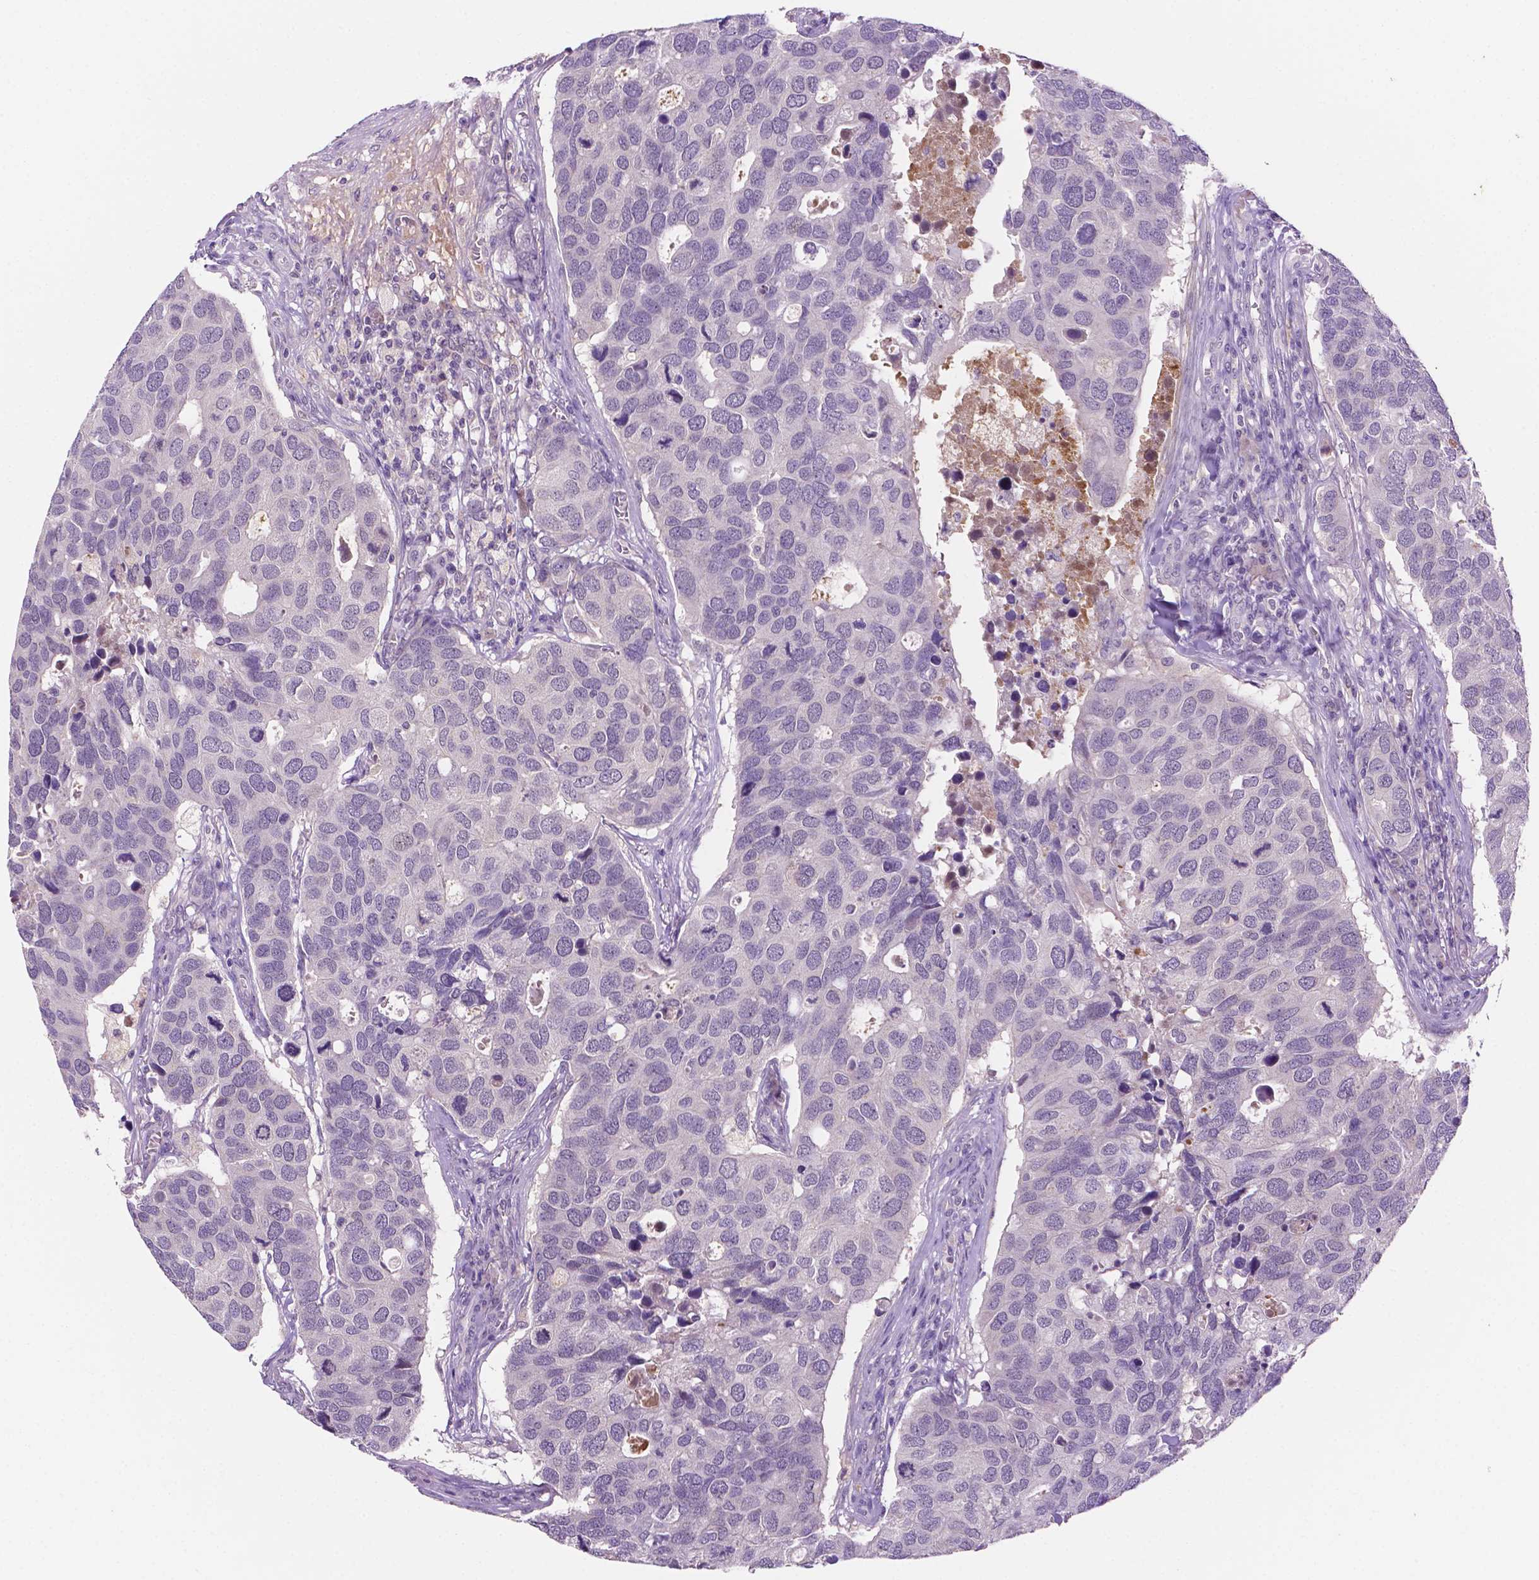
{"staining": {"intensity": "negative", "quantity": "none", "location": "none"}, "tissue": "breast cancer", "cell_type": "Tumor cells", "image_type": "cancer", "snomed": [{"axis": "morphology", "description": "Duct carcinoma"}, {"axis": "topography", "description": "Breast"}], "caption": "Breast infiltrating ductal carcinoma was stained to show a protein in brown. There is no significant positivity in tumor cells.", "gene": "FBLN1", "patient": {"sex": "female", "age": 83}}